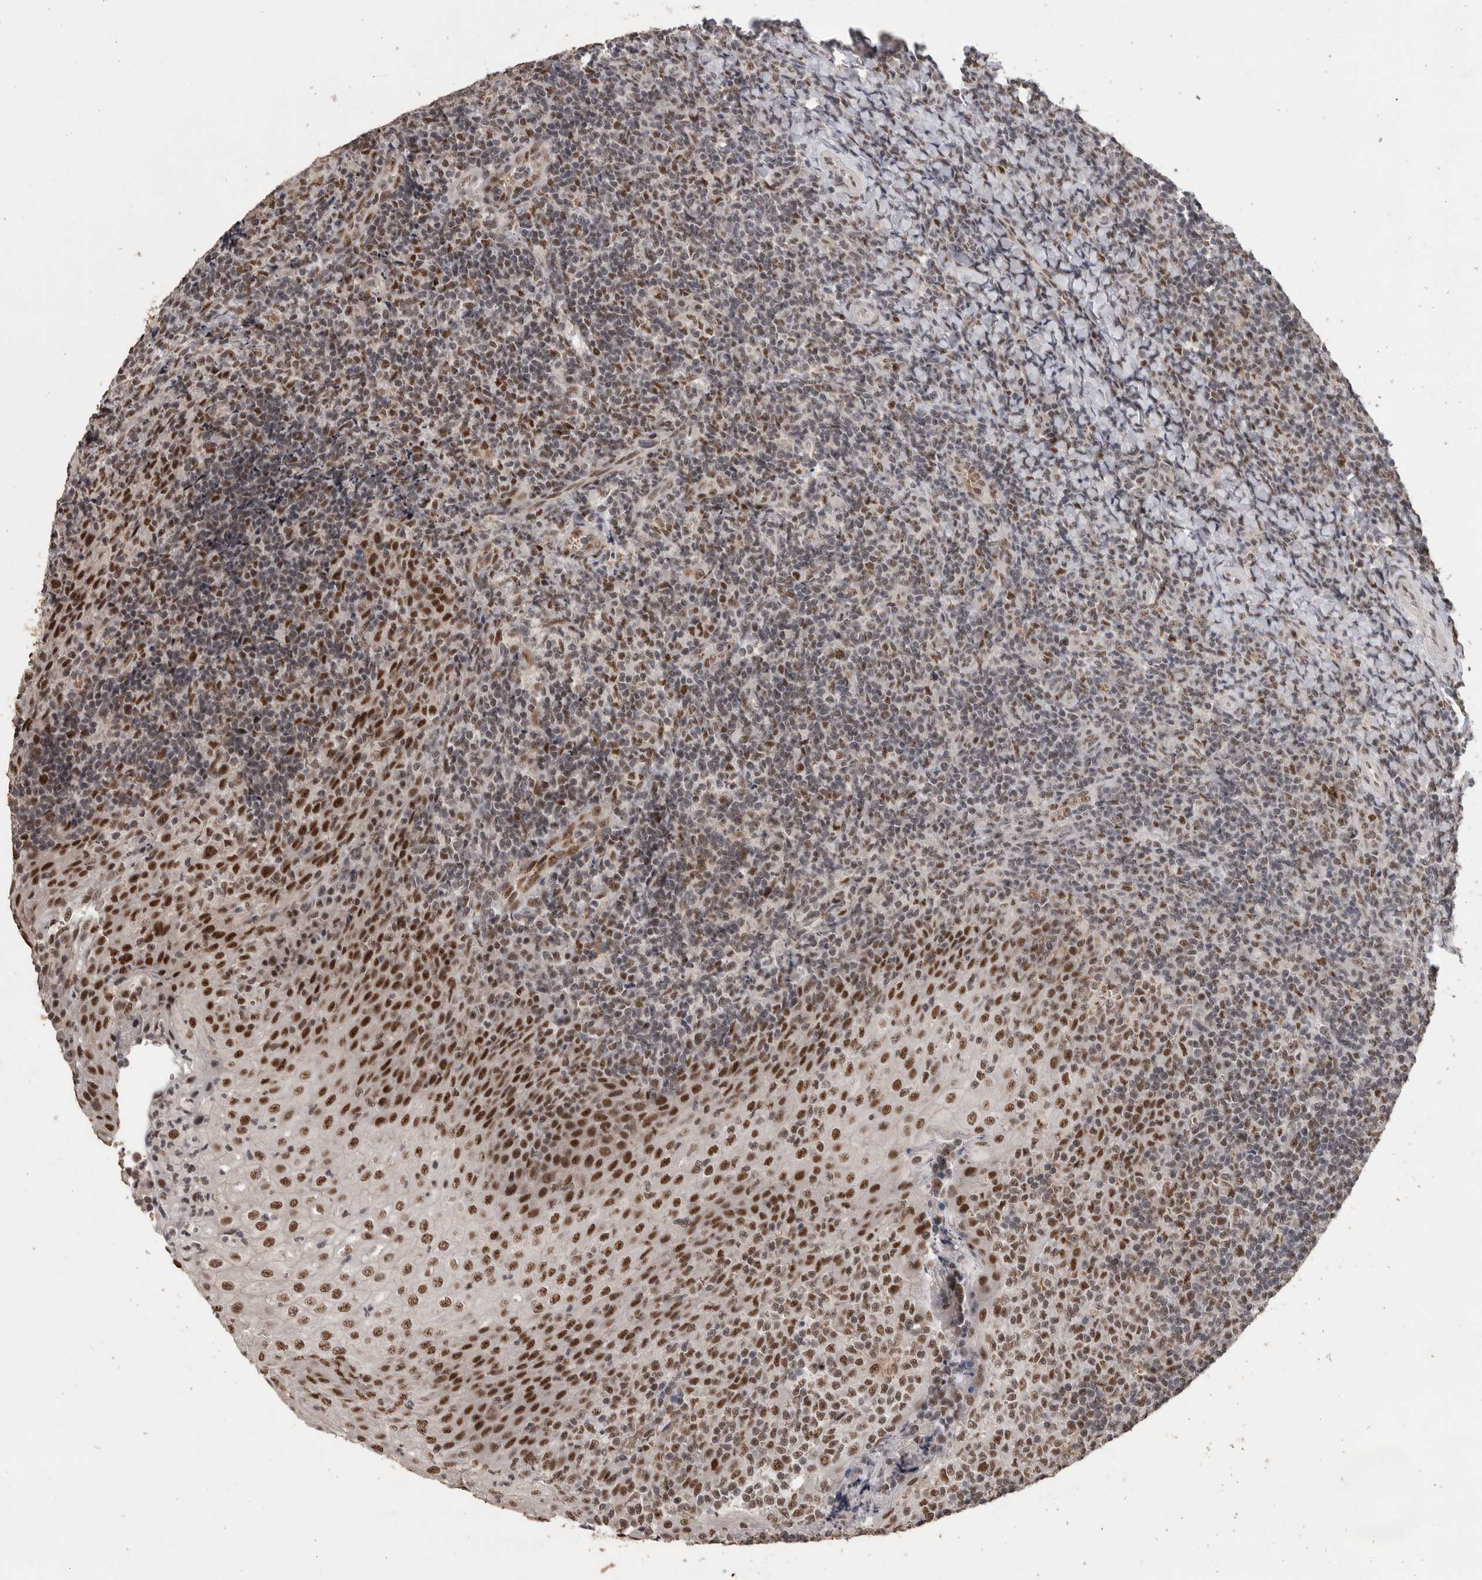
{"staining": {"intensity": "moderate", "quantity": ">75%", "location": "nuclear"}, "tissue": "tonsil", "cell_type": "Germinal center cells", "image_type": "normal", "snomed": [{"axis": "morphology", "description": "Normal tissue, NOS"}, {"axis": "topography", "description": "Tonsil"}], "caption": "Immunohistochemical staining of normal tonsil shows >75% levels of moderate nuclear protein expression in about >75% of germinal center cells.", "gene": "PPP1R10", "patient": {"sex": "female", "age": 19}}